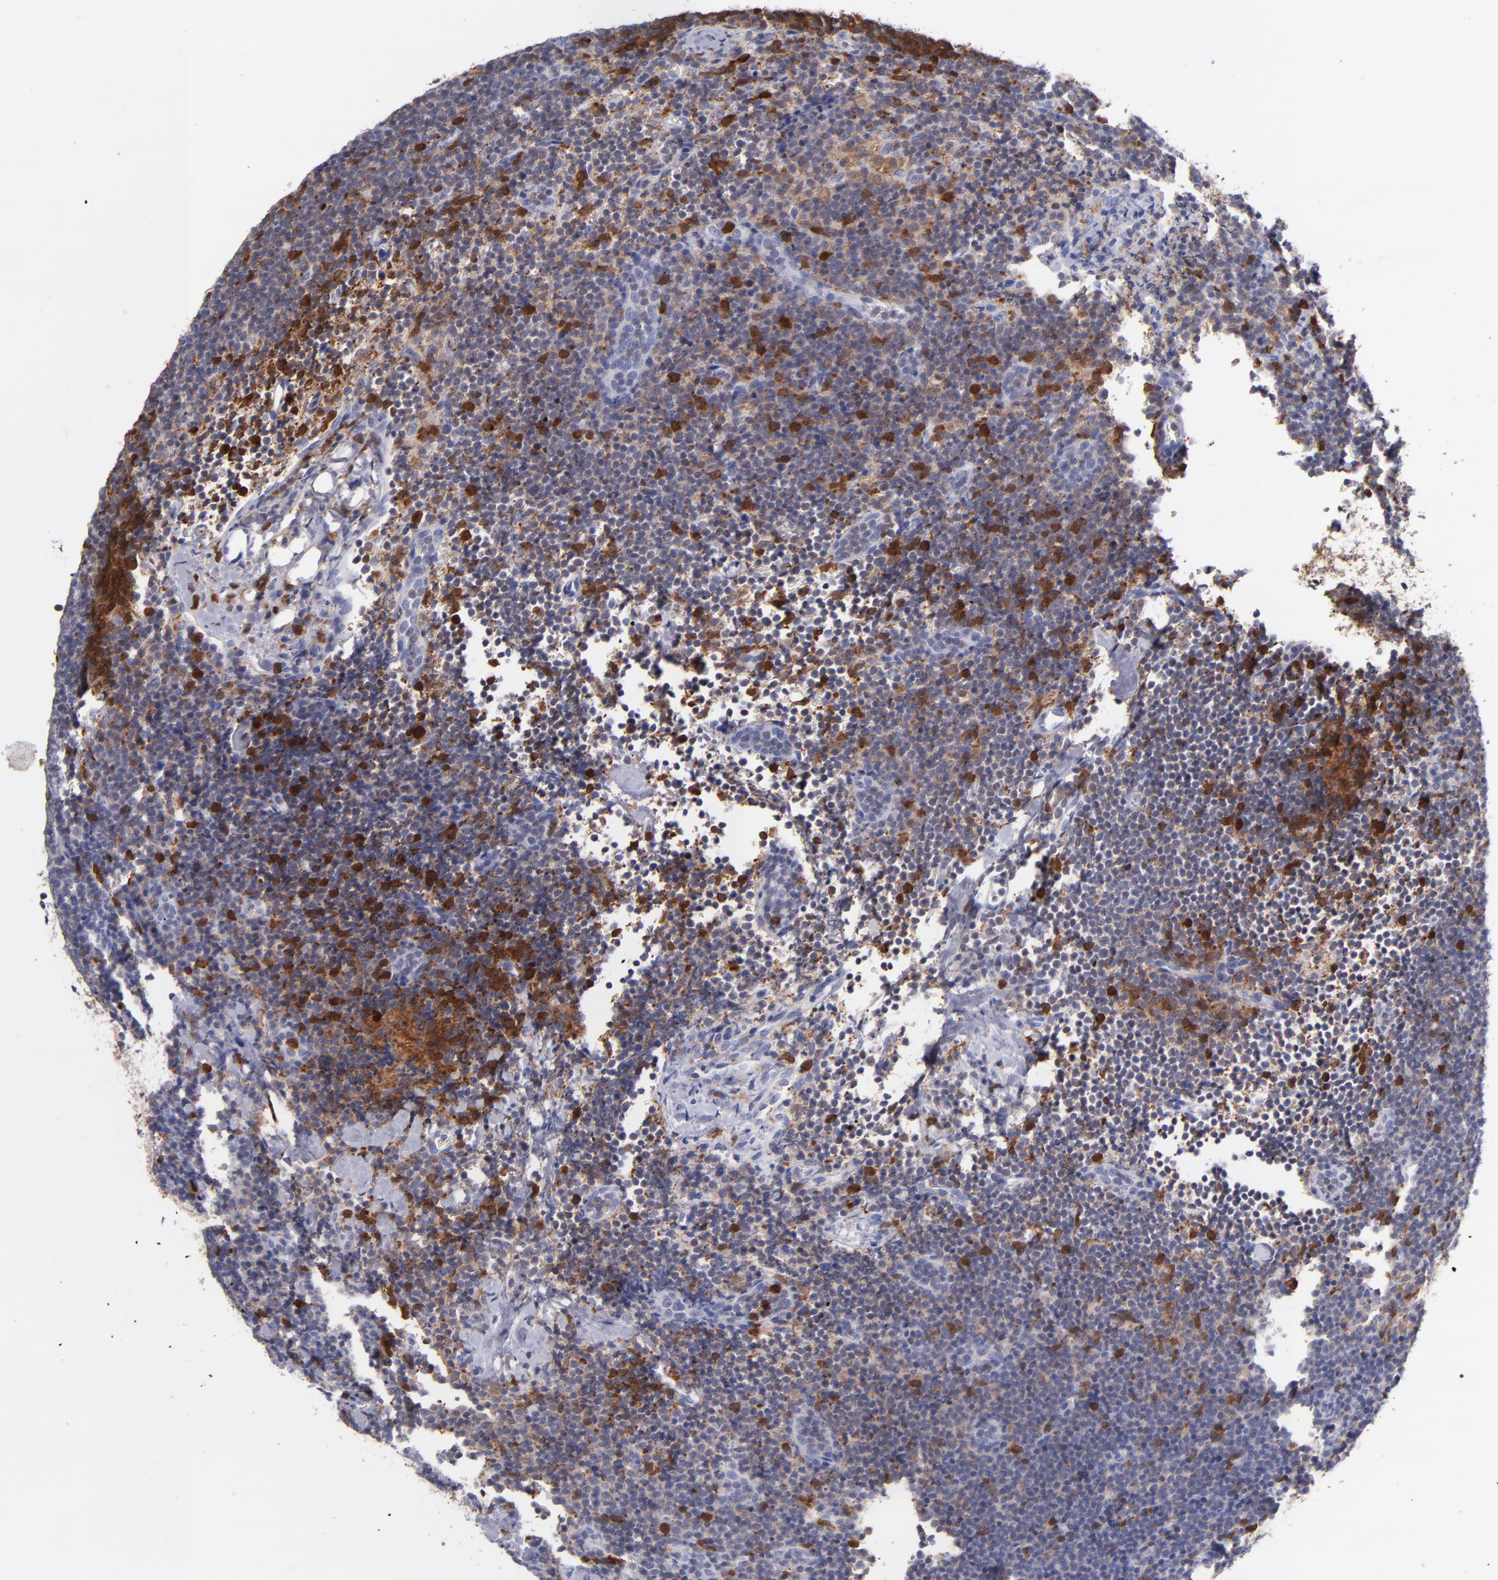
{"staining": {"intensity": "weak", "quantity": "<25%", "location": "cytoplasmic/membranous"}, "tissue": "lymphoma", "cell_type": "Tumor cells", "image_type": "cancer", "snomed": [{"axis": "morphology", "description": "Malignant lymphoma, non-Hodgkin's type, High grade"}, {"axis": "topography", "description": "Lymph node"}], "caption": "Immunohistochemical staining of human lymphoma displays no significant staining in tumor cells.", "gene": "PRKCD", "patient": {"sex": "female", "age": 58}}